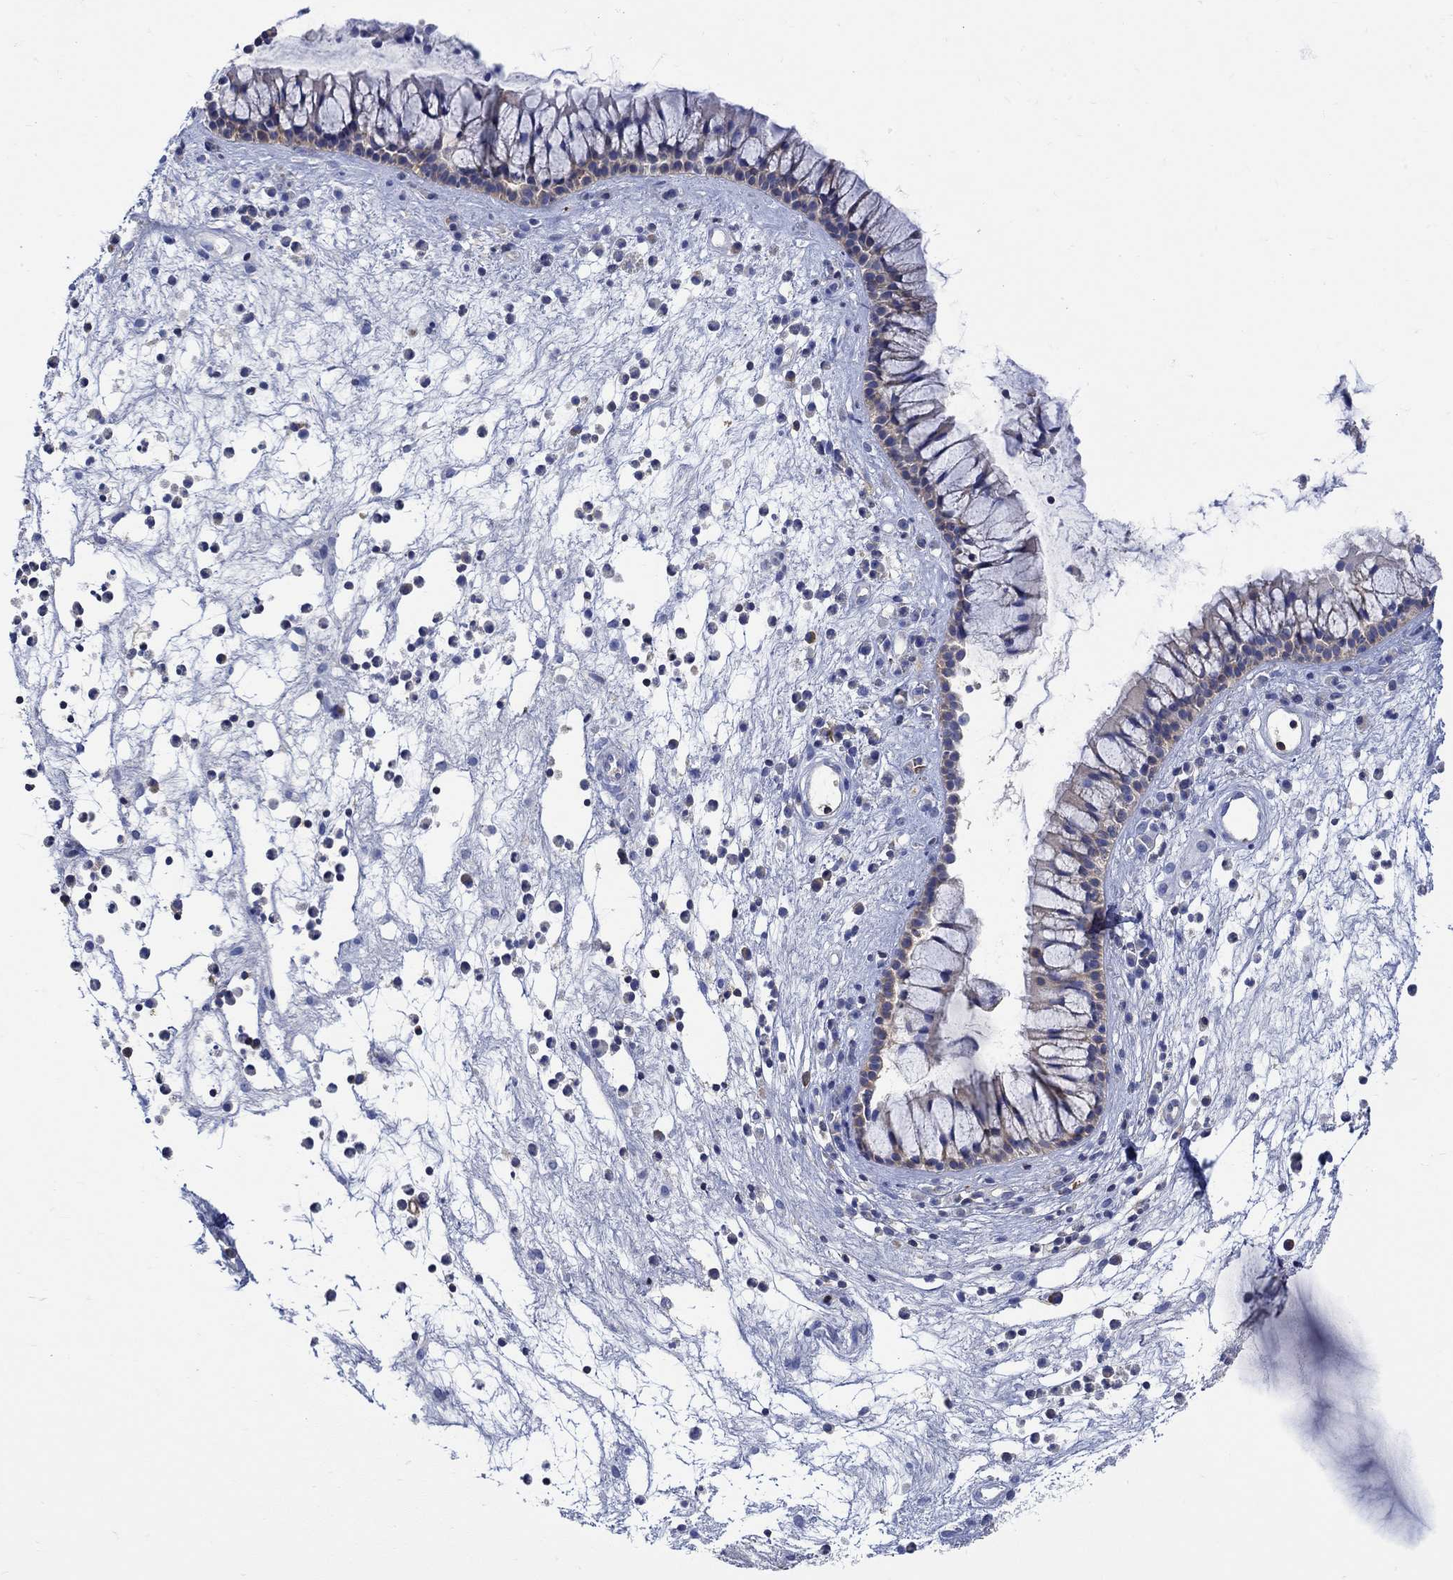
{"staining": {"intensity": "negative", "quantity": "none", "location": "none"}, "tissue": "nasopharynx", "cell_type": "Respiratory epithelial cells", "image_type": "normal", "snomed": [{"axis": "morphology", "description": "Normal tissue, NOS"}, {"axis": "topography", "description": "Nasopharynx"}], "caption": "DAB immunohistochemical staining of unremarkable human nasopharynx exhibits no significant positivity in respiratory epithelial cells.", "gene": "GCM1", "patient": {"sex": "male", "age": 77}}